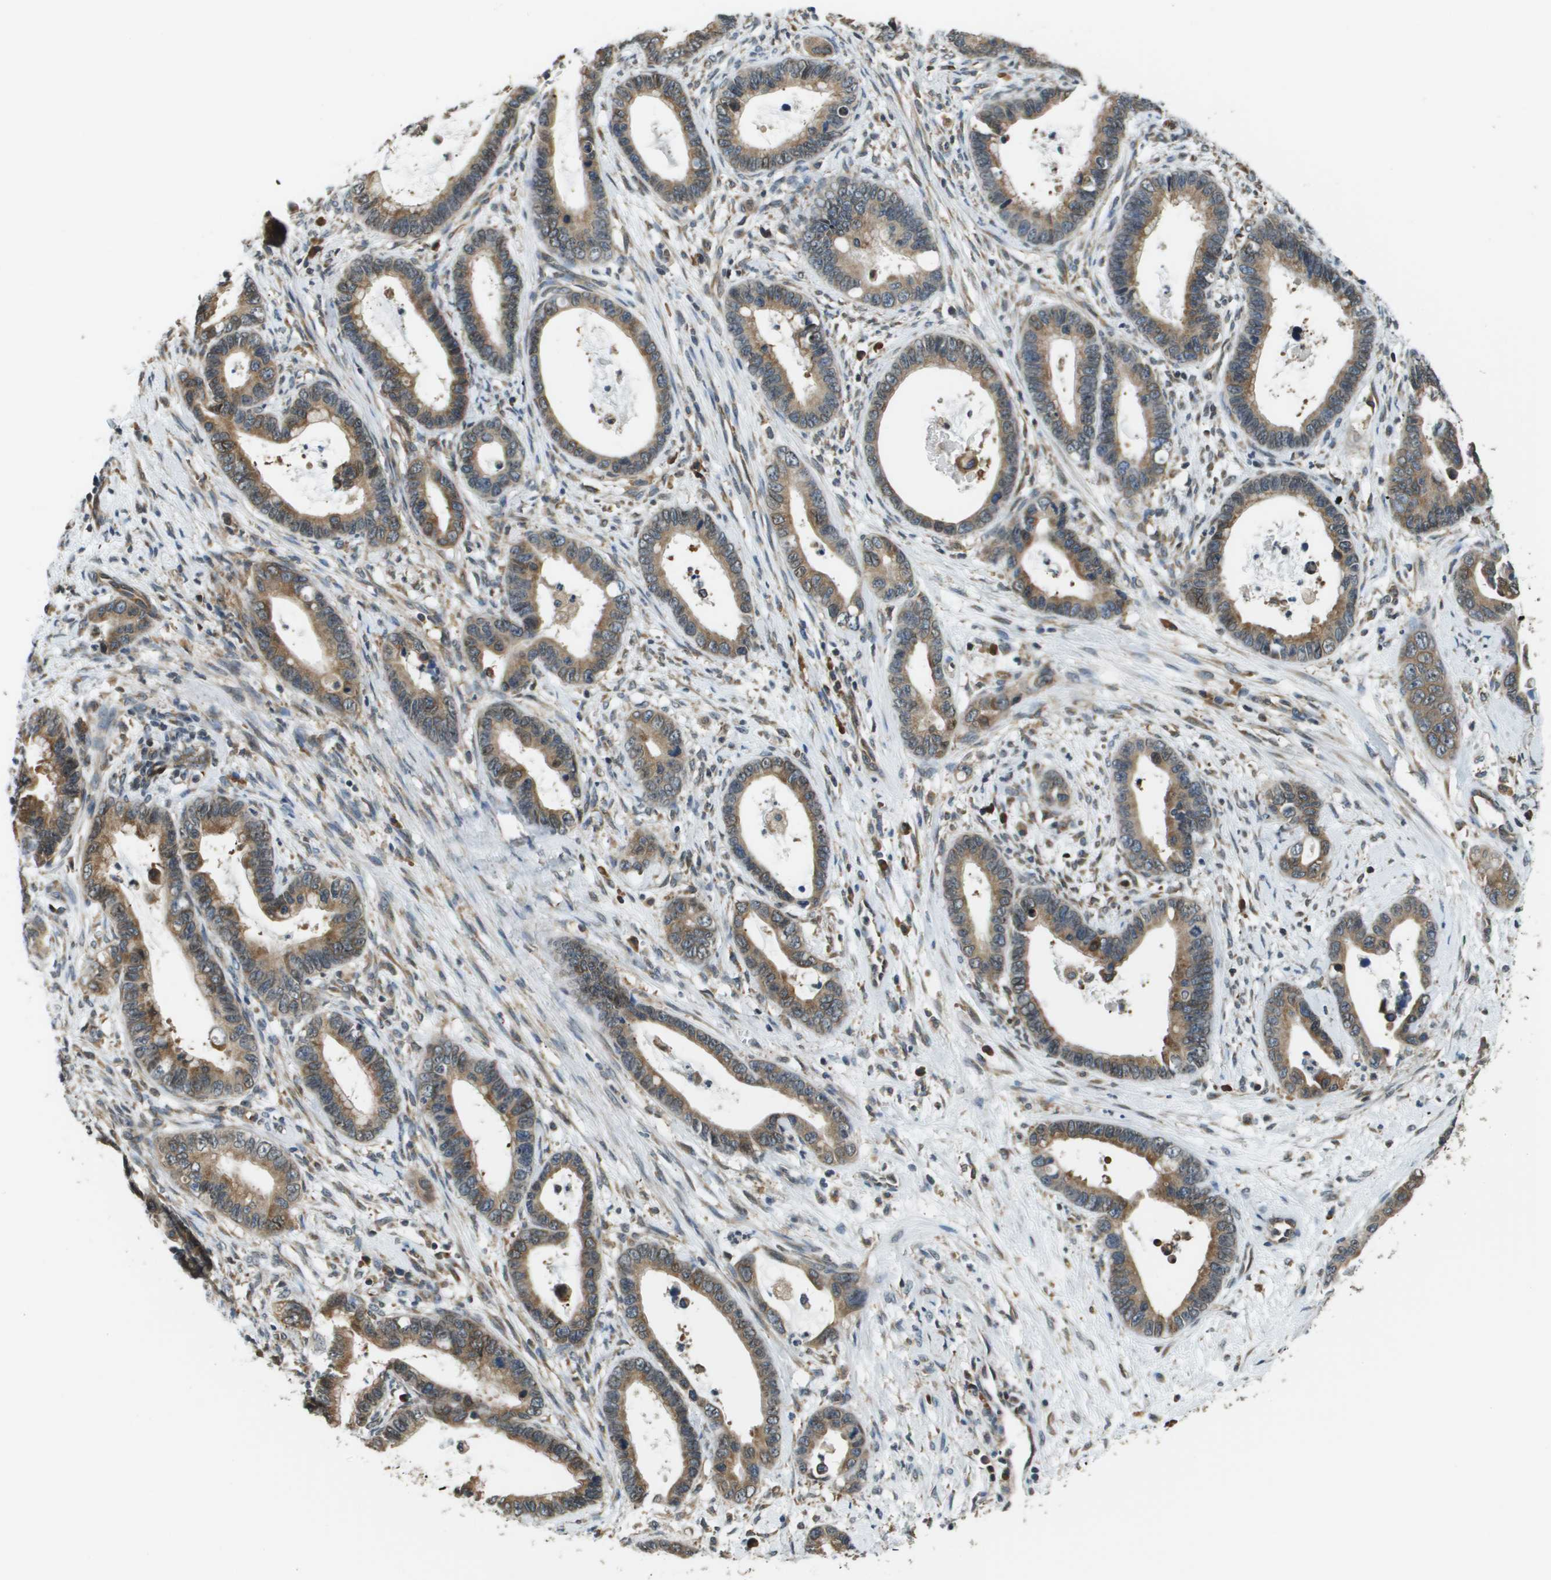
{"staining": {"intensity": "moderate", "quantity": ">75%", "location": "cytoplasmic/membranous"}, "tissue": "cervical cancer", "cell_type": "Tumor cells", "image_type": "cancer", "snomed": [{"axis": "morphology", "description": "Adenocarcinoma, NOS"}, {"axis": "topography", "description": "Cervix"}], "caption": "Immunohistochemistry (DAB) staining of human adenocarcinoma (cervical) shows moderate cytoplasmic/membranous protein expression in approximately >75% of tumor cells. (Brightfield microscopy of DAB IHC at high magnification).", "gene": "SEC62", "patient": {"sex": "female", "age": 44}}